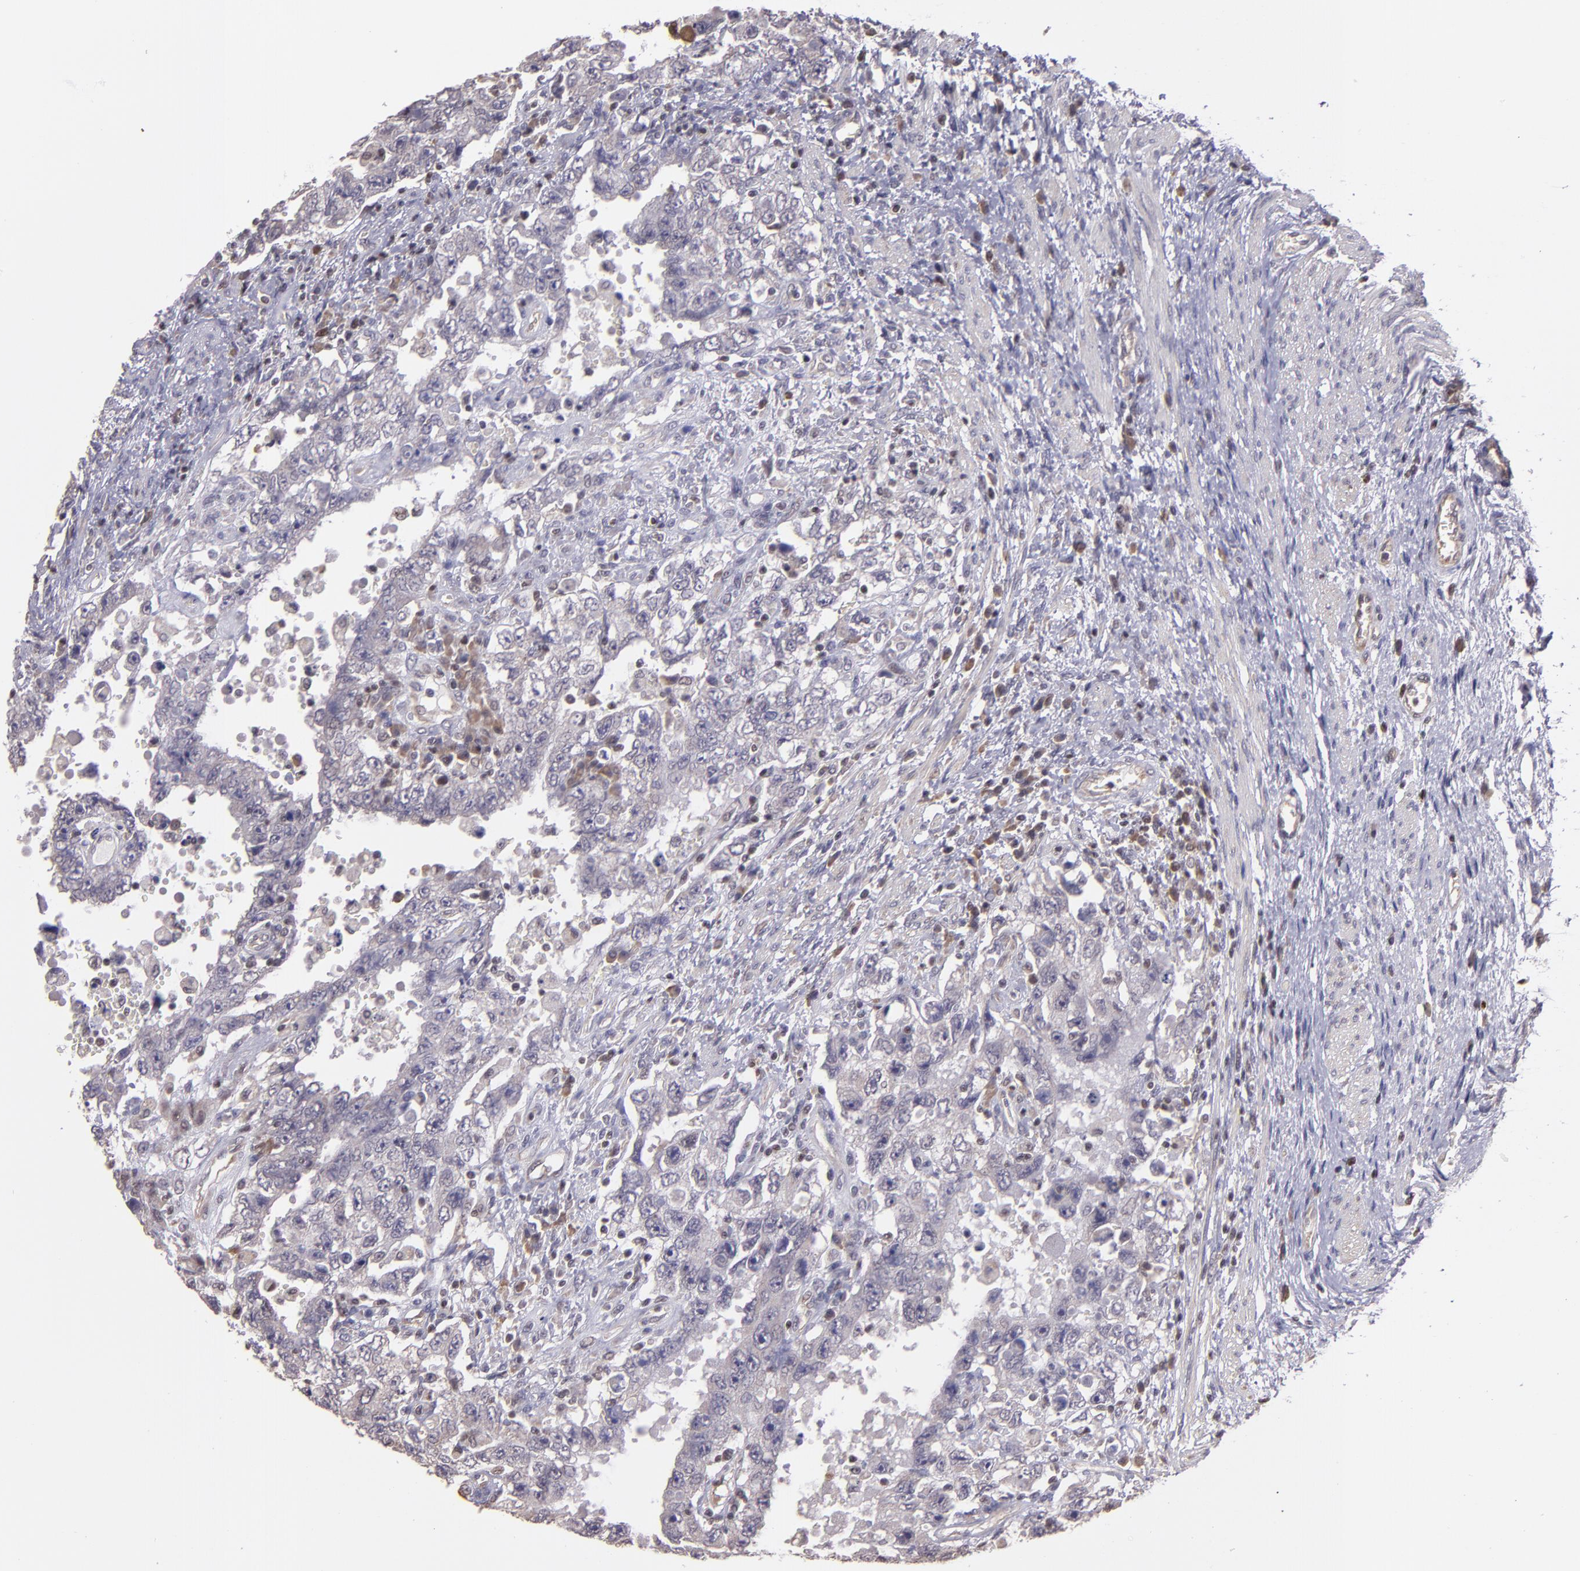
{"staining": {"intensity": "weak", "quantity": "<25%", "location": "nuclear"}, "tissue": "testis cancer", "cell_type": "Tumor cells", "image_type": "cancer", "snomed": [{"axis": "morphology", "description": "Carcinoma, Embryonal, NOS"}, {"axis": "topography", "description": "Testis"}], "caption": "A photomicrograph of human embryonal carcinoma (testis) is negative for staining in tumor cells.", "gene": "ELF1", "patient": {"sex": "male", "age": 26}}